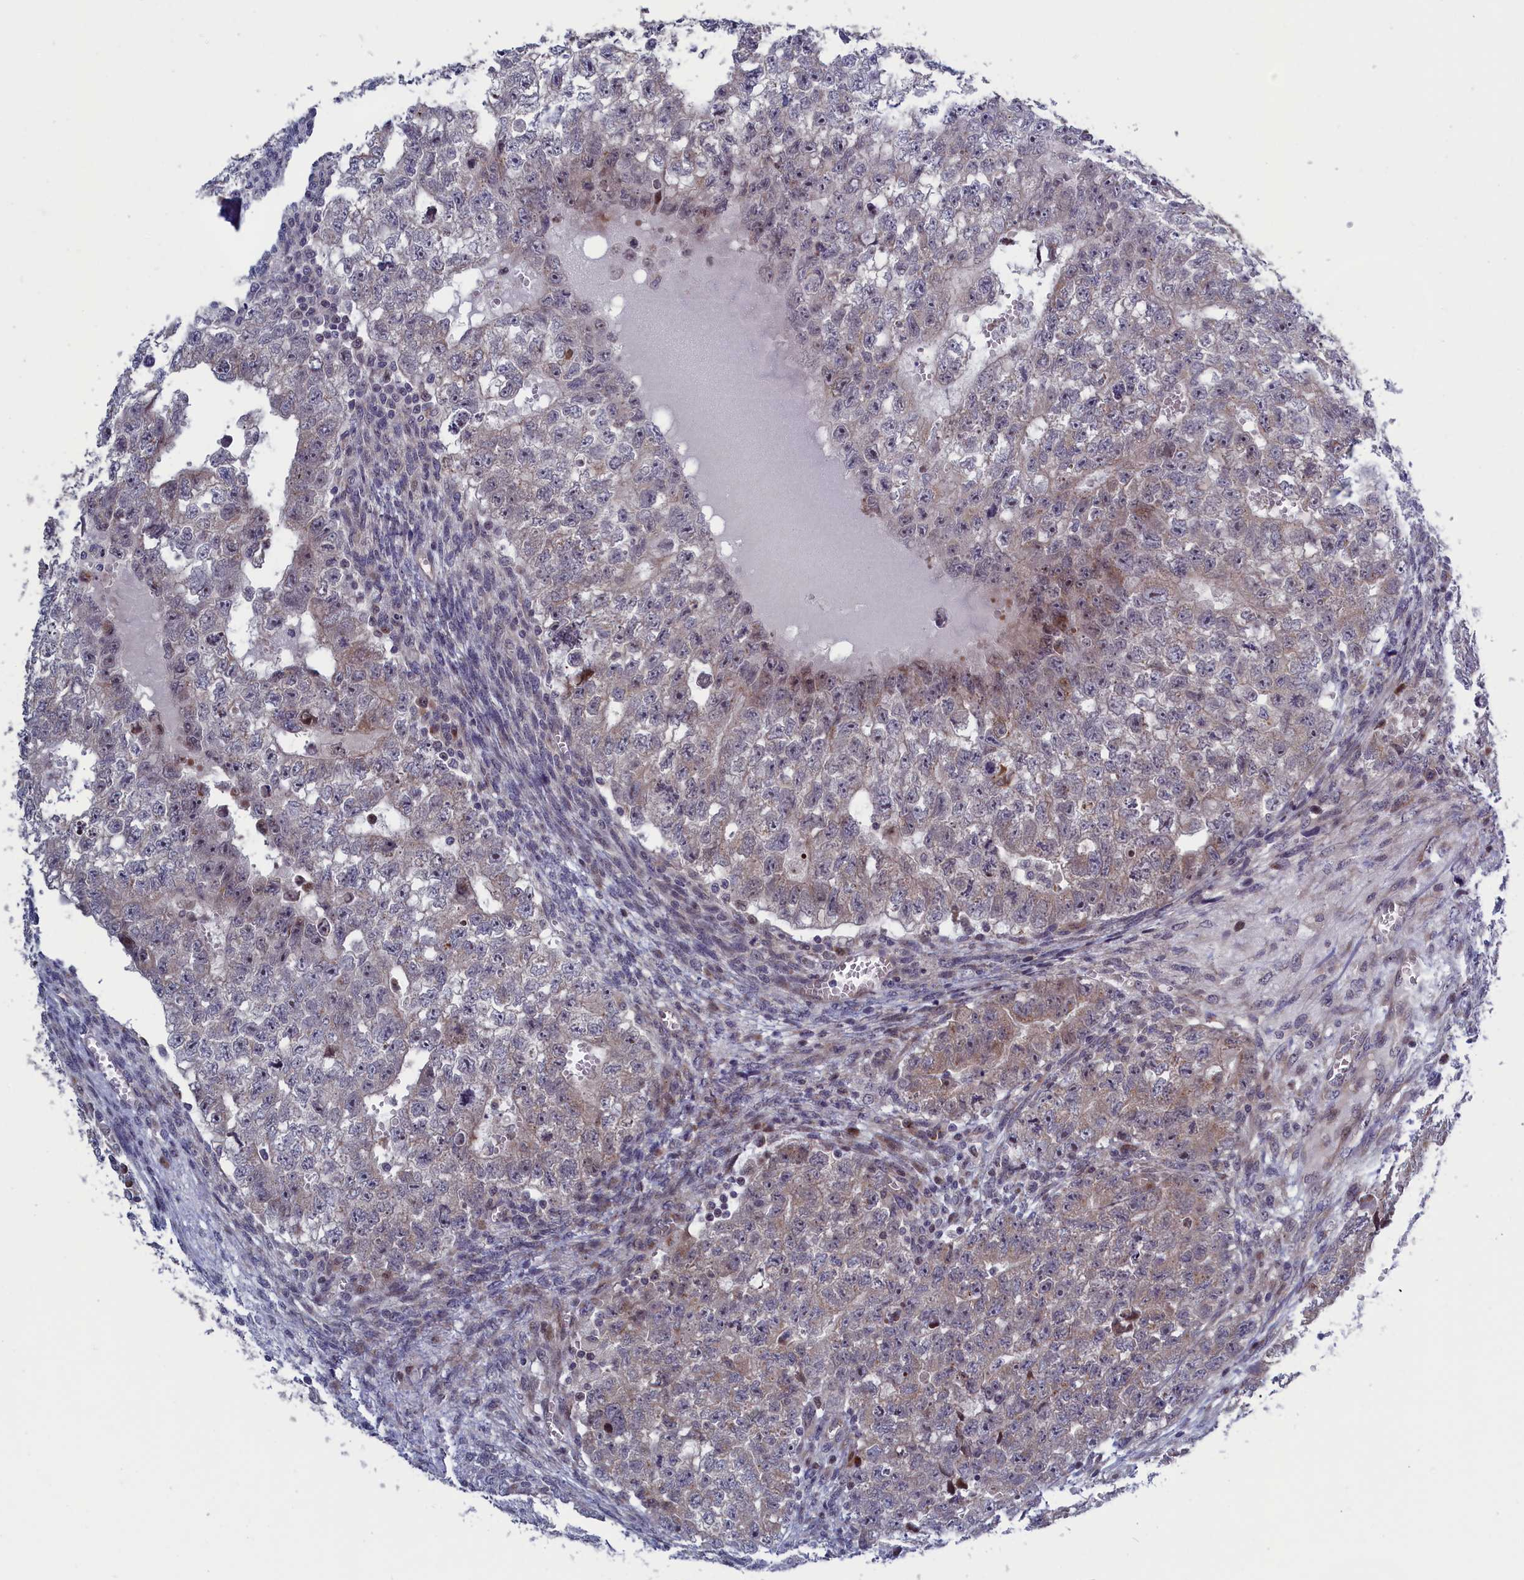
{"staining": {"intensity": "moderate", "quantity": "<25%", "location": "nuclear"}, "tissue": "testis cancer", "cell_type": "Tumor cells", "image_type": "cancer", "snomed": [{"axis": "morphology", "description": "Seminoma, NOS"}, {"axis": "morphology", "description": "Carcinoma, Embryonal, NOS"}, {"axis": "topography", "description": "Testis"}], "caption": "Immunohistochemistry micrograph of neoplastic tissue: testis cancer stained using IHC displays low levels of moderate protein expression localized specifically in the nuclear of tumor cells, appearing as a nuclear brown color.", "gene": "LSG1", "patient": {"sex": "male", "age": 38}}